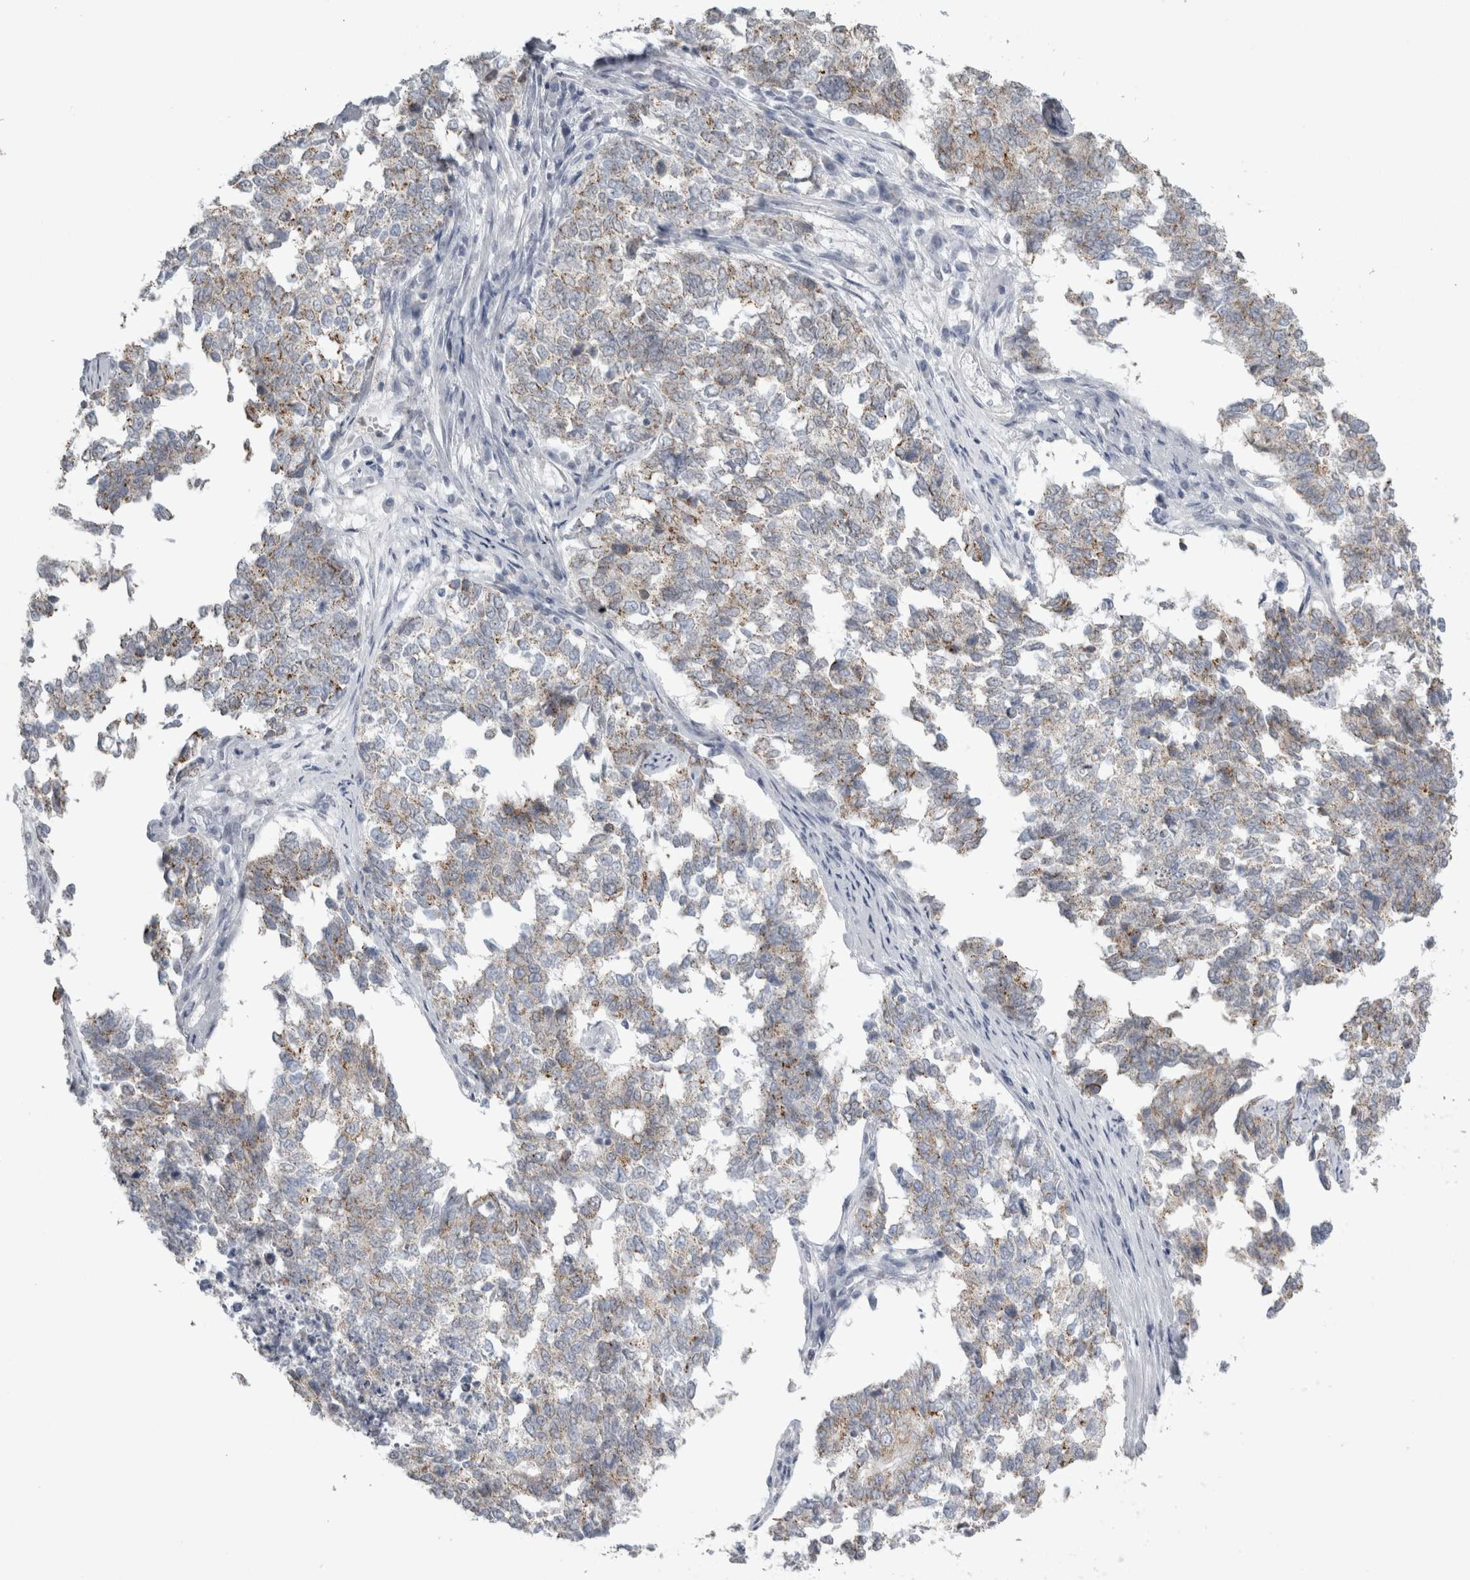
{"staining": {"intensity": "weak", "quantity": "<25%", "location": "cytoplasmic/membranous"}, "tissue": "cervical cancer", "cell_type": "Tumor cells", "image_type": "cancer", "snomed": [{"axis": "morphology", "description": "Squamous cell carcinoma, NOS"}, {"axis": "topography", "description": "Cervix"}], "caption": "A histopathology image of human squamous cell carcinoma (cervical) is negative for staining in tumor cells.", "gene": "PLIN1", "patient": {"sex": "female", "age": 63}}